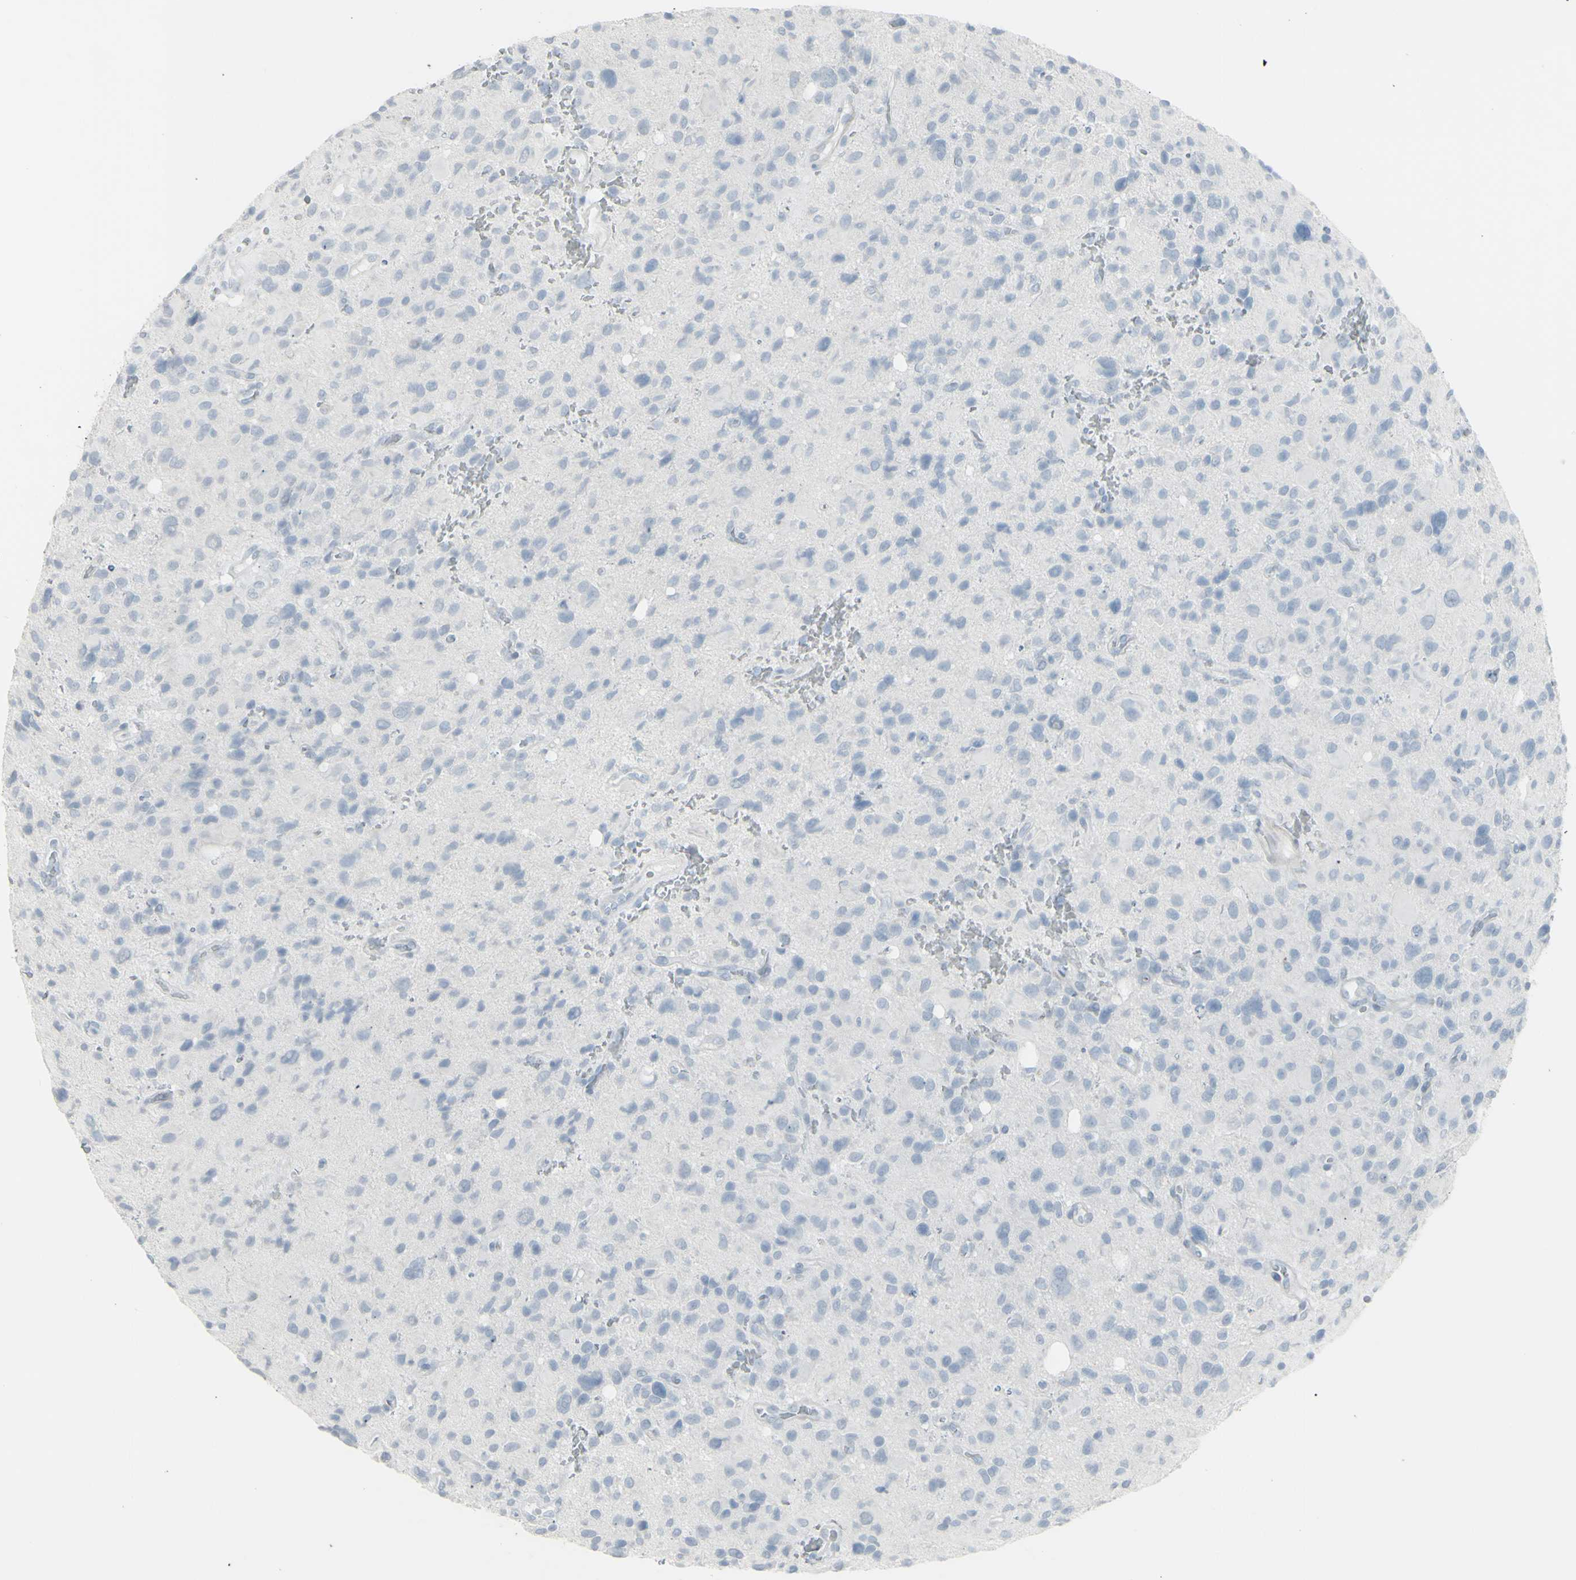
{"staining": {"intensity": "negative", "quantity": "none", "location": "none"}, "tissue": "glioma", "cell_type": "Tumor cells", "image_type": "cancer", "snomed": [{"axis": "morphology", "description": "Glioma, malignant, High grade"}, {"axis": "topography", "description": "Brain"}], "caption": "There is no significant staining in tumor cells of glioma.", "gene": "YBX2", "patient": {"sex": "male", "age": 48}}